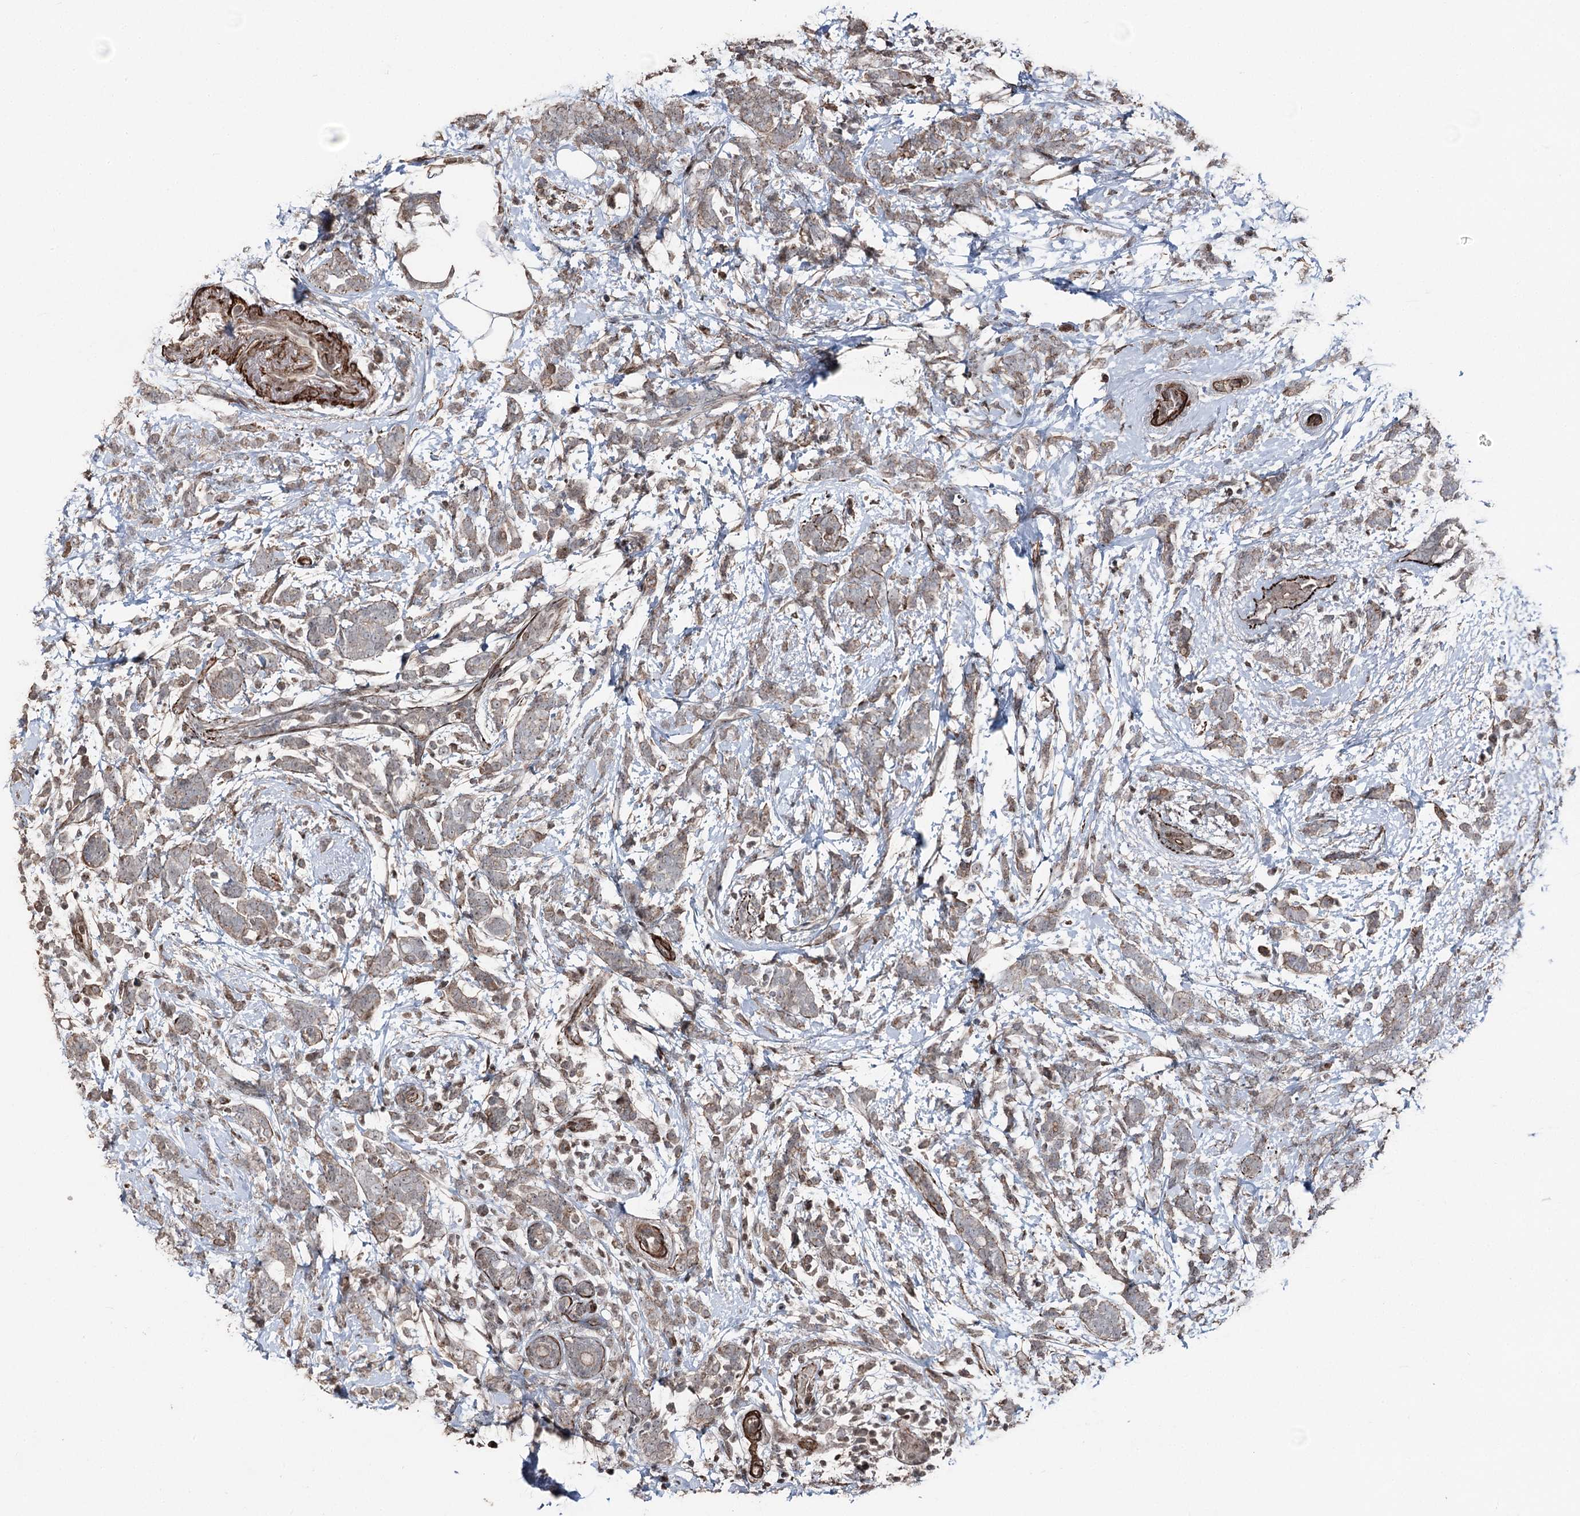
{"staining": {"intensity": "weak", "quantity": ">75%", "location": "cytoplasmic/membranous"}, "tissue": "breast cancer", "cell_type": "Tumor cells", "image_type": "cancer", "snomed": [{"axis": "morphology", "description": "Lobular carcinoma"}, {"axis": "topography", "description": "Breast"}], "caption": "Protein staining of lobular carcinoma (breast) tissue exhibits weak cytoplasmic/membranous expression in approximately >75% of tumor cells. The staining was performed using DAB, with brown indicating positive protein expression. Nuclei are stained blue with hematoxylin.", "gene": "CCDC82", "patient": {"sex": "female", "age": 58}}